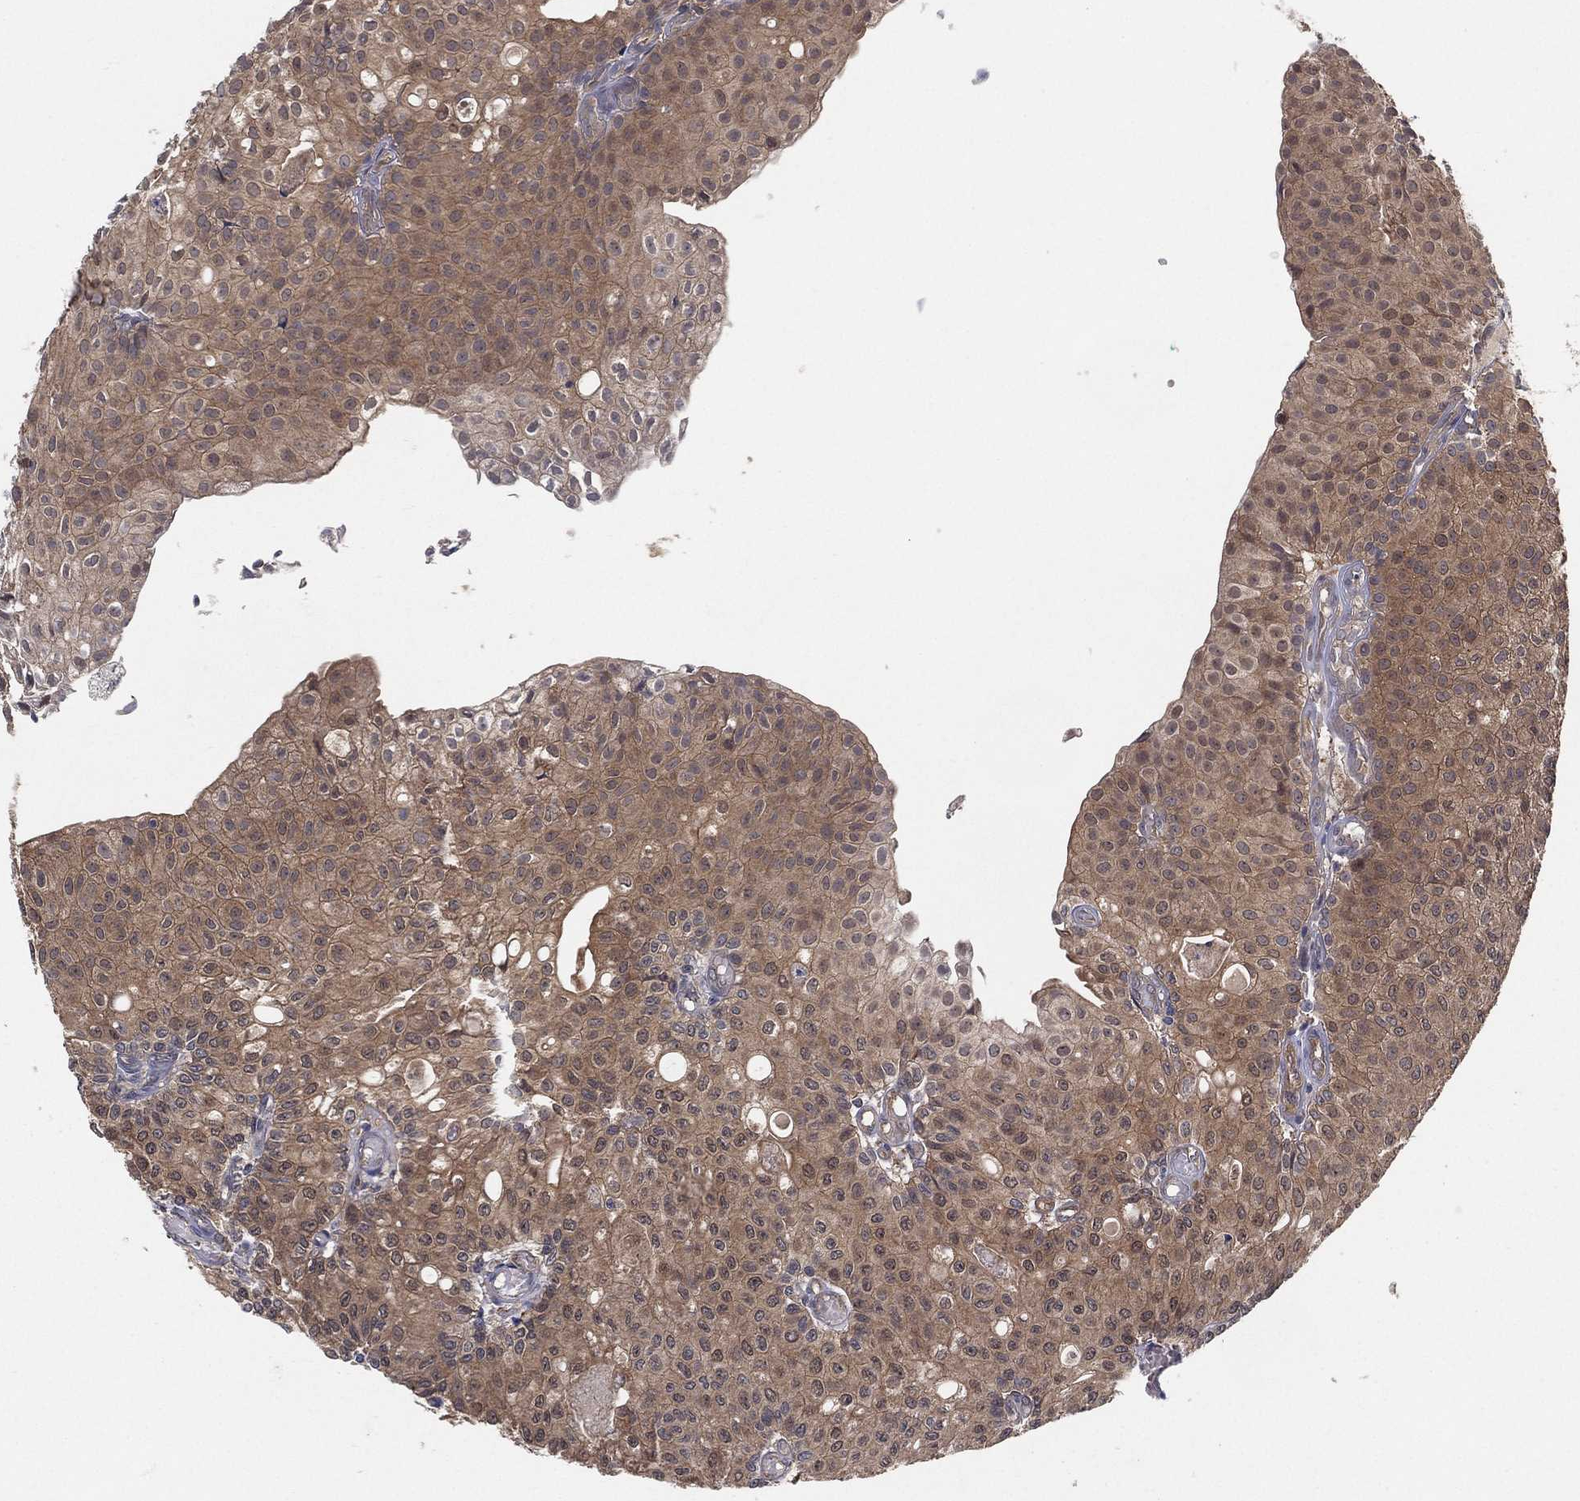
{"staining": {"intensity": "moderate", "quantity": "25%-75%", "location": "cytoplasmic/membranous"}, "tissue": "urothelial cancer", "cell_type": "Tumor cells", "image_type": "cancer", "snomed": [{"axis": "morphology", "description": "Urothelial carcinoma, Low grade"}, {"axis": "topography", "description": "Urinary bladder"}], "caption": "IHC of human urothelial cancer reveals medium levels of moderate cytoplasmic/membranous expression in approximately 25%-75% of tumor cells. (Stains: DAB in brown, nuclei in blue, Microscopy: brightfield microscopy at high magnification).", "gene": "PSMG4", "patient": {"sex": "male", "age": 89}}